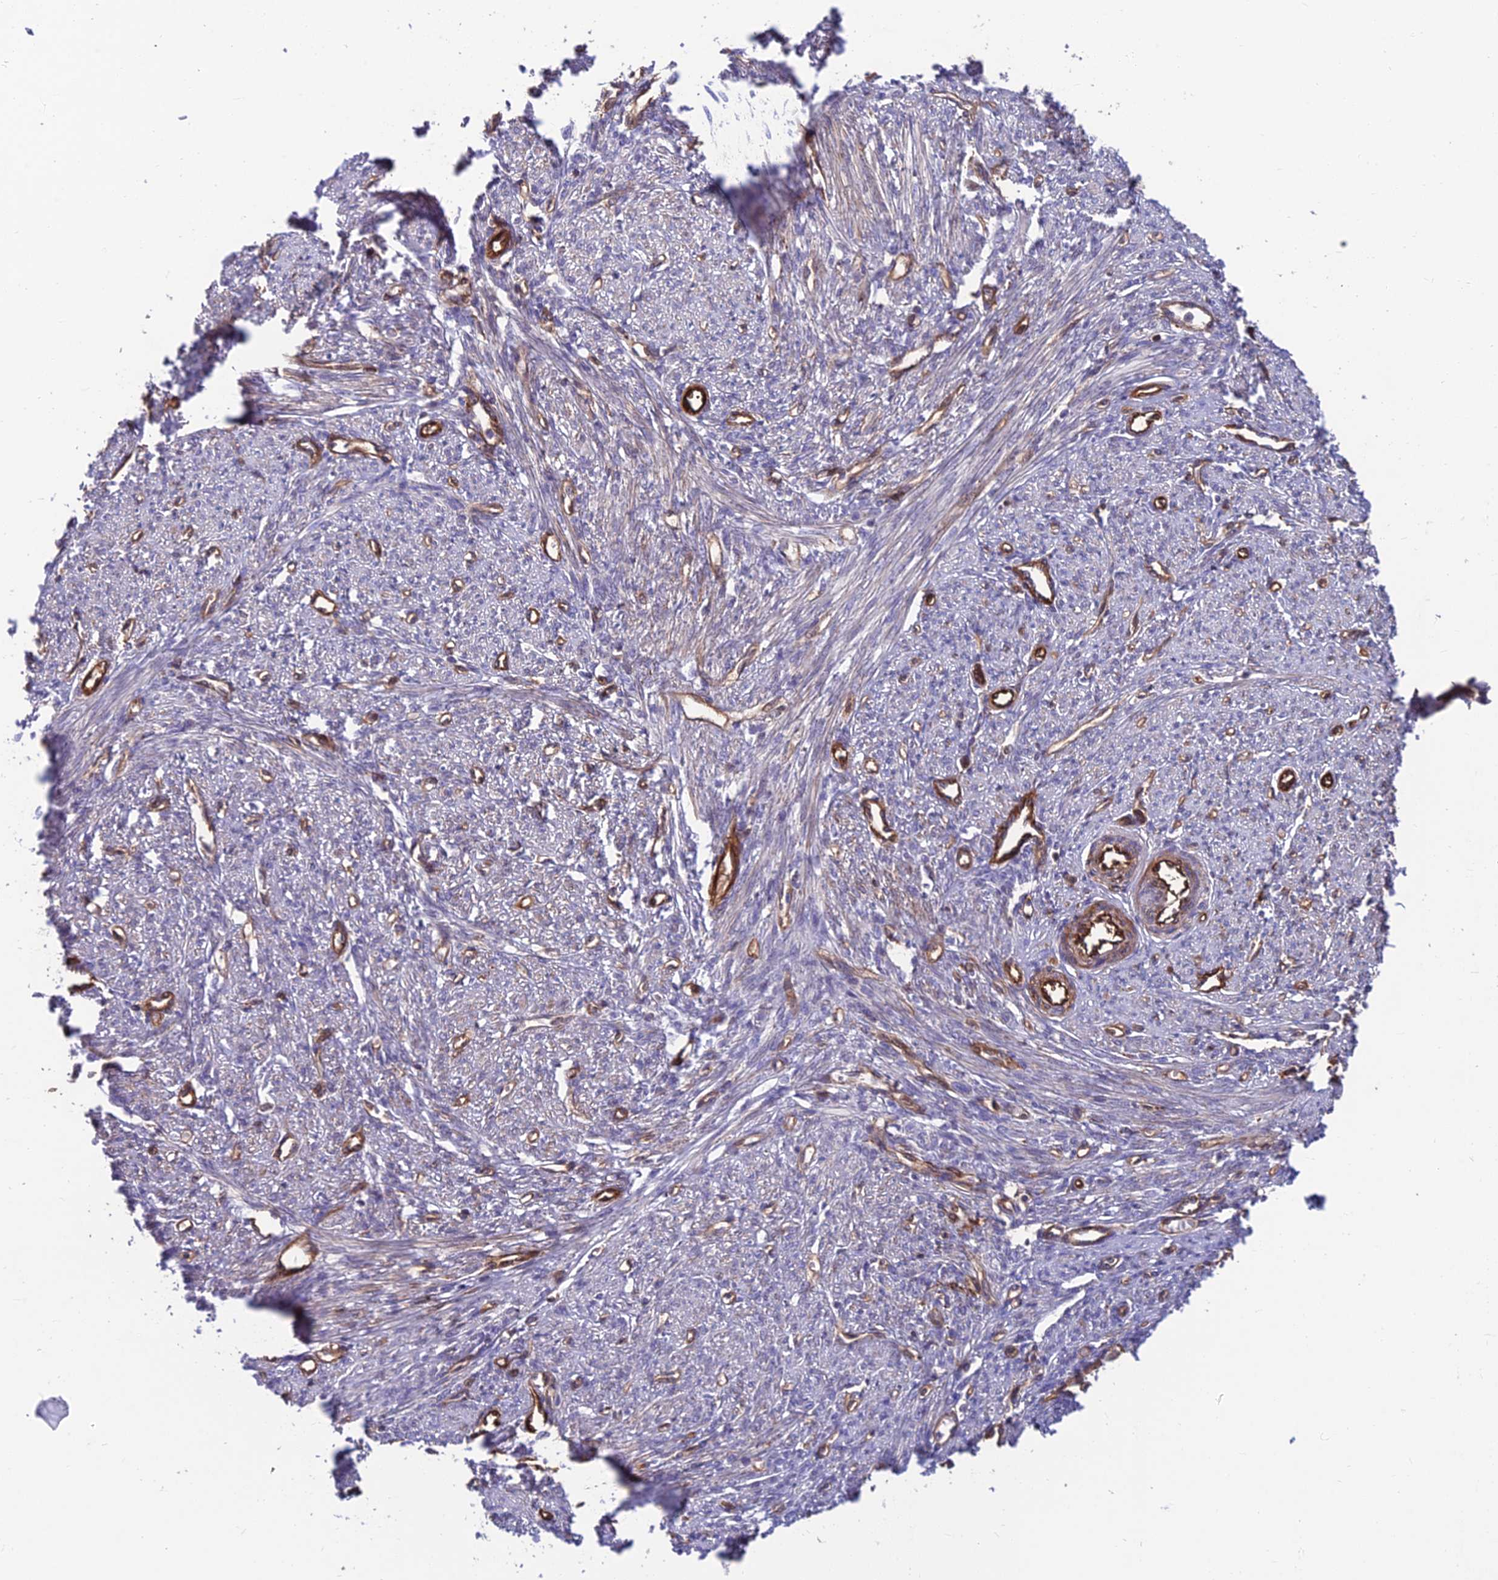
{"staining": {"intensity": "negative", "quantity": "none", "location": "none"}, "tissue": "smooth muscle", "cell_type": "Smooth muscle cells", "image_type": "normal", "snomed": [{"axis": "morphology", "description": "Normal tissue, NOS"}, {"axis": "topography", "description": "Smooth muscle"}, {"axis": "topography", "description": "Uterus"}], "caption": "Smooth muscle was stained to show a protein in brown. There is no significant staining in smooth muscle cells. (DAB immunohistochemistry (IHC) visualized using brightfield microscopy, high magnification).", "gene": "RTN4RL1", "patient": {"sex": "female", "age": 59}}